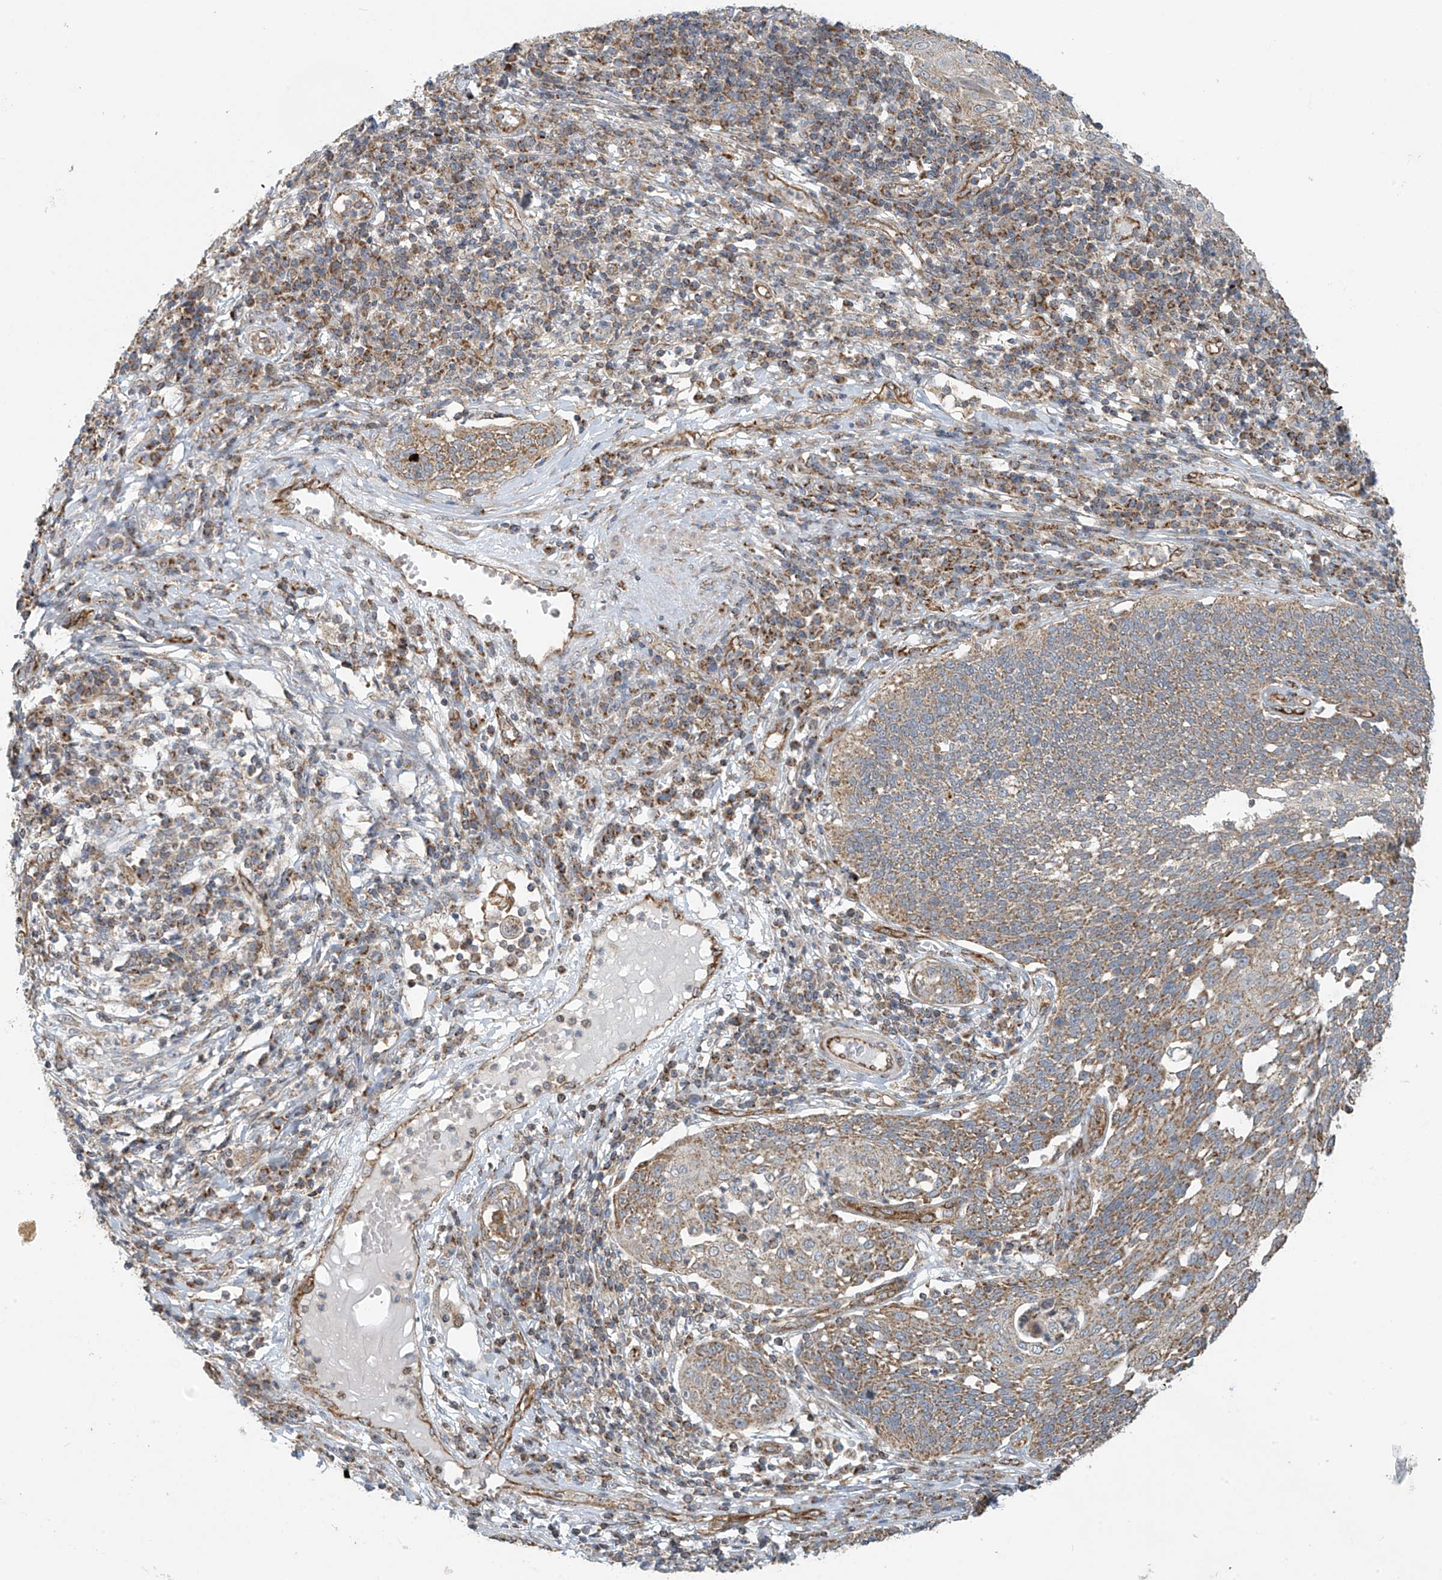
{"staining": {"intensity": "moderate", "quantity": "25%-75%", "location": "cytoplasmic/membranous"}, "tissue": "cervical cancer", "cell_type": "Tumor cells", "image_type": "cancer", "snomed": [{"axis": "morphology", "description": "Squamous cell carcinoma, NOS"}, {"axis": "topography", "description": "Cervix"}], "caption": "Squamous cell carcinoma (cervical) tissue demonstrates moderate cytoplasmic/membranous positivity in about 25%-75% of tumor cells, visualized by immunohistochemistry. (DAB IHC, brown staining for protein, blue staining for nuclei).", "gene": "METTL6", "patient": {"sex": "female", "age": 34}}